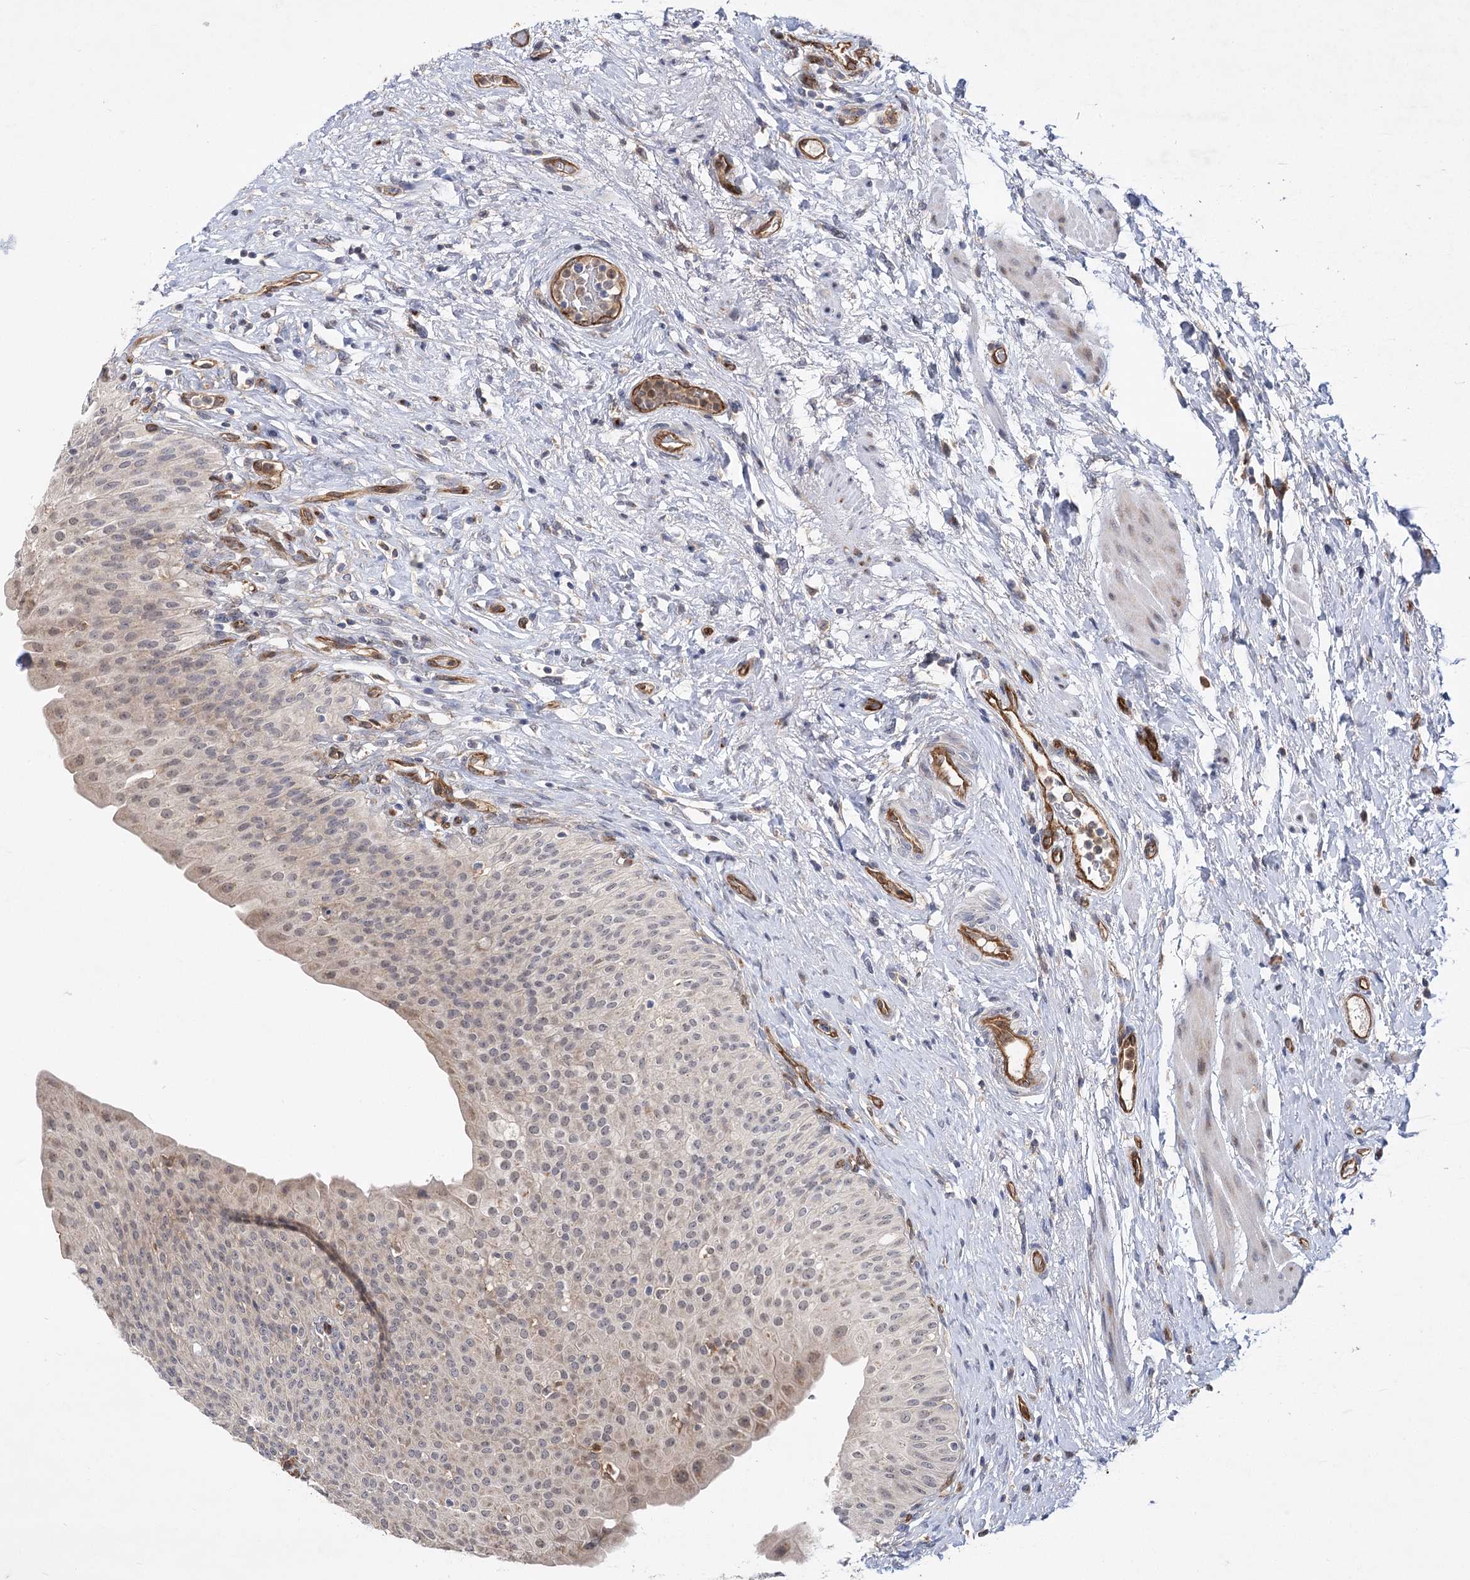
{"staining": {"intensity": "negative", "quantity": "none", "location": "none"}, "tissue": "urinary bladder", "cell_type": "Urothelial cells", "image_type": "normal", "snomed": [{"axis": "morphology", "description": "Normal tissue, NOS"}, {"axis": "morphology", "description": "Urothelial carcinoma, High grade"}, {"axis": "topography", "description": "Urinary bladder"}], "caption": "High power microscopy micrograph of an IHC micrograph of benign urinary bladder, revealing no significant staining in urothelial cells. Nuclei are stained in blue.", "gene": "ARHGAP31", "patient": {"sex": "male", "age": 46}}